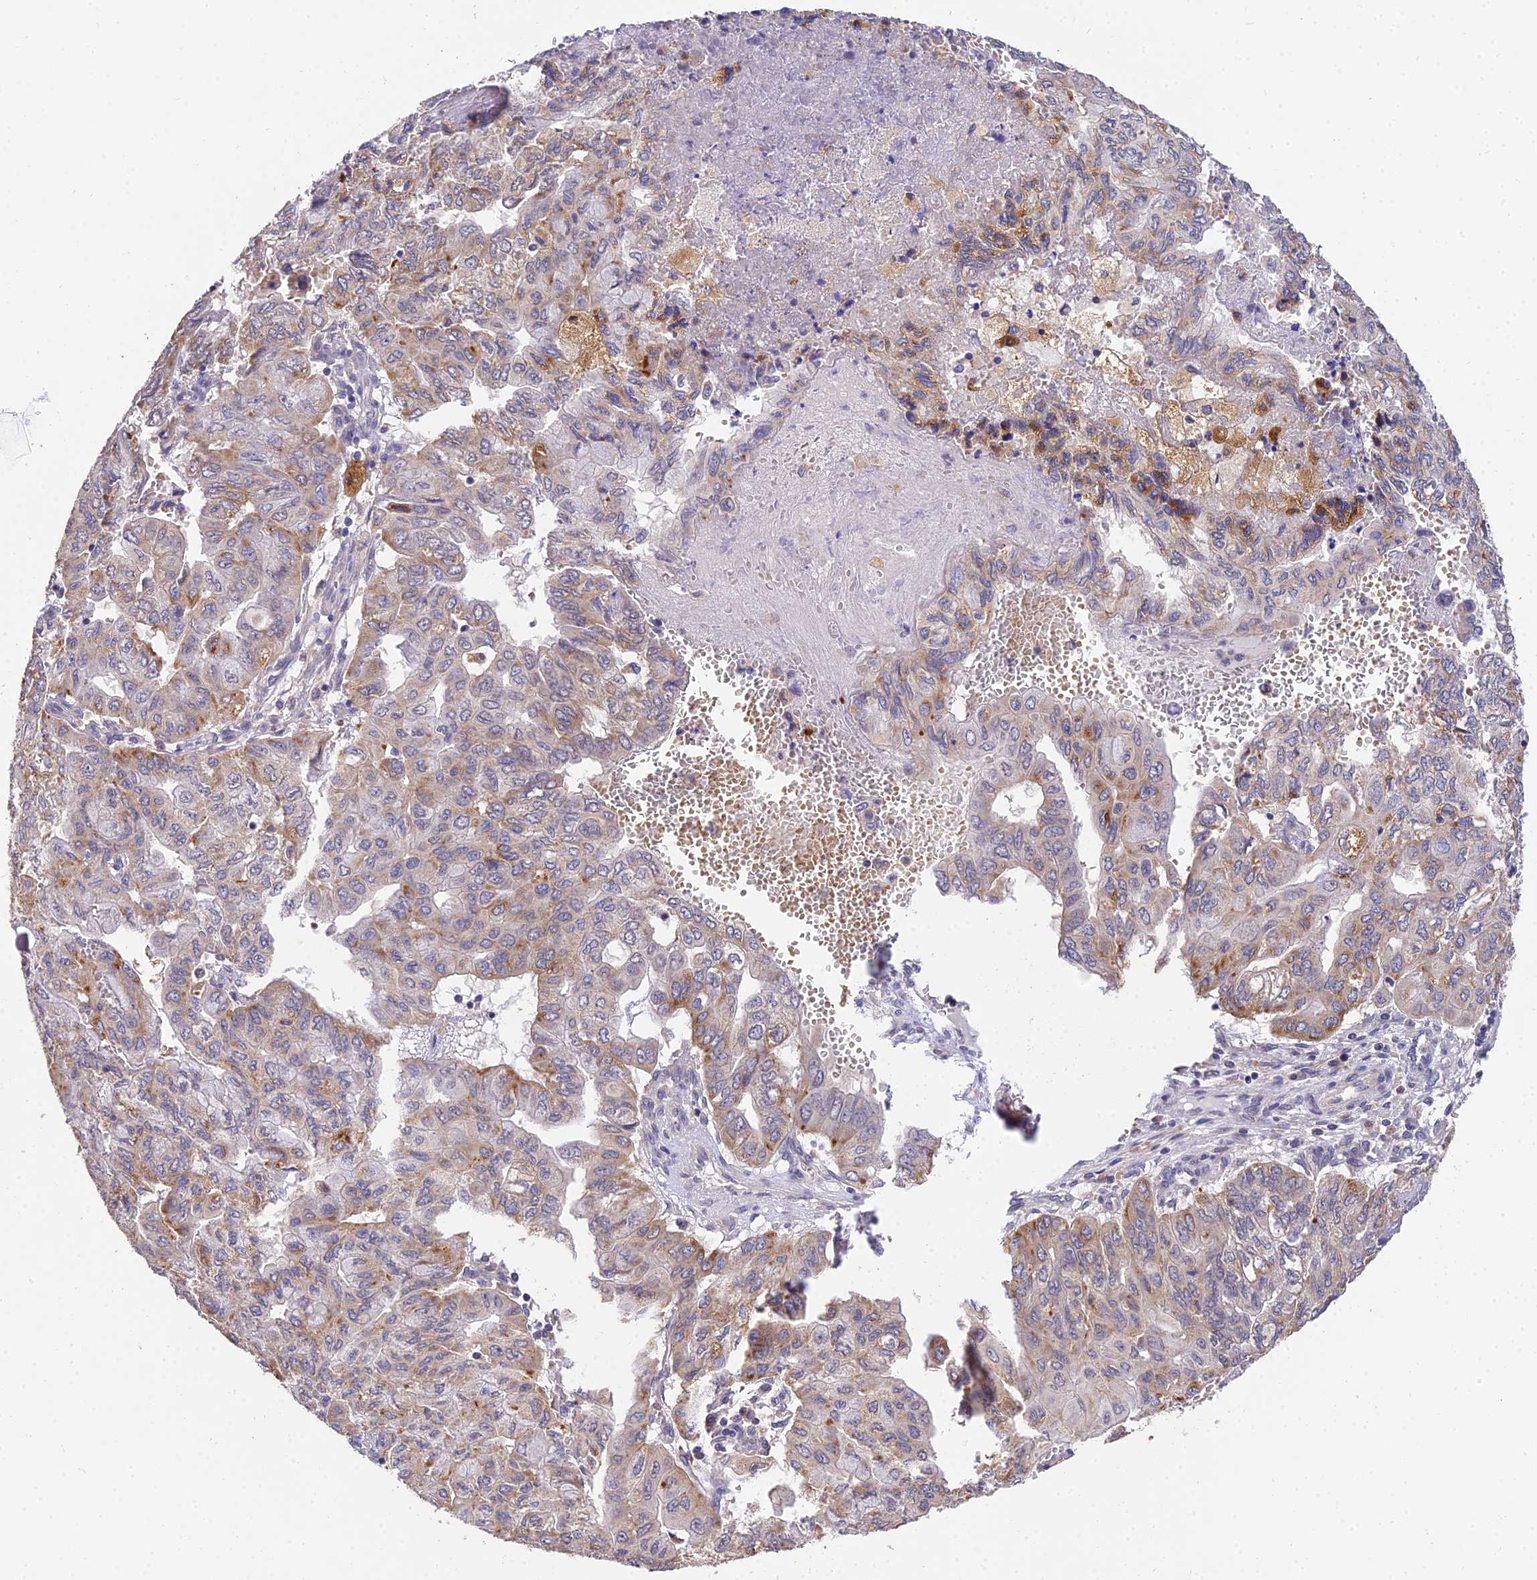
{"staining": {"intensity": "moderate", "quantity": "<25%", "location": "cytoplasmic/membranous"}, "tissue": "pancreatic cancer", "cell_type": "Tumor cells", "image_type": "cancer", "snomed": [{"axis": "morphology", "description": "Adenocarcinoma, NOS"}, {"axis": "topography", "description": "Pancreas"}], "caption": "Human adenocarcinoma (pancreatic) stained with a brown dye demonstrates moderate cytoplasmic/membranous positive expression in about <25% of tumor cells.", "gene": "ARL8B", "patient": {"sex": "male", "age": 51}}